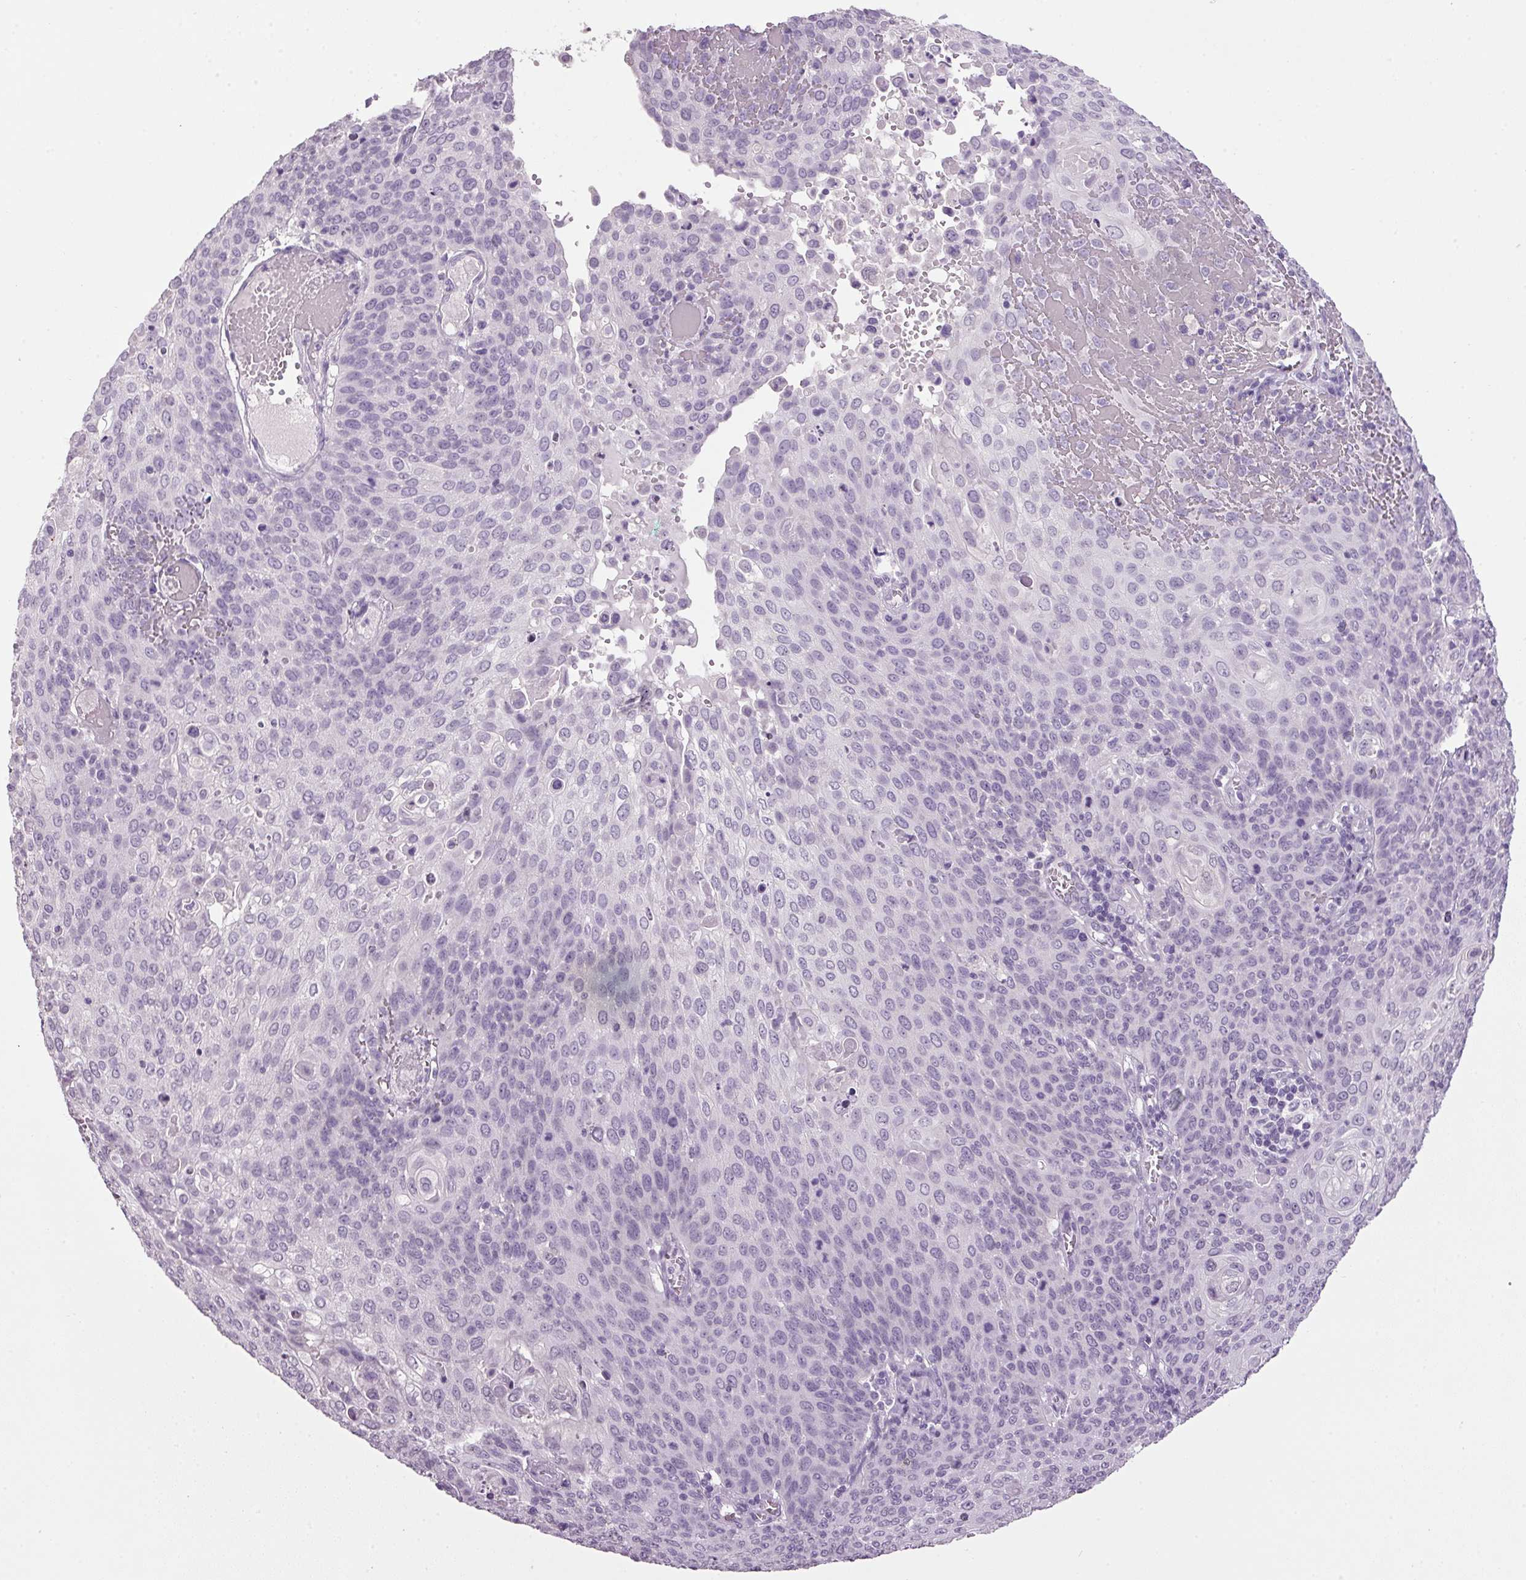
{"staining": {"intensity": "negative", "quantity": "none", "location": "none"}, "tissue": "cervical cancer", "cell_type": "Tumor cells", "image_type": "cancer", "snomed": [{"axis": "morphology", "description": "Squamous cell carcinoma, NOS"}, {"axis": "topography", "description": "Cervix"}], "caption": "This is an IHC image of human cervical cancer (squamous cell carcinoma). There is no staining in tumor cells.", "gene": "PPP1R1A", "patient": {"sex": "female", "age": 65}}